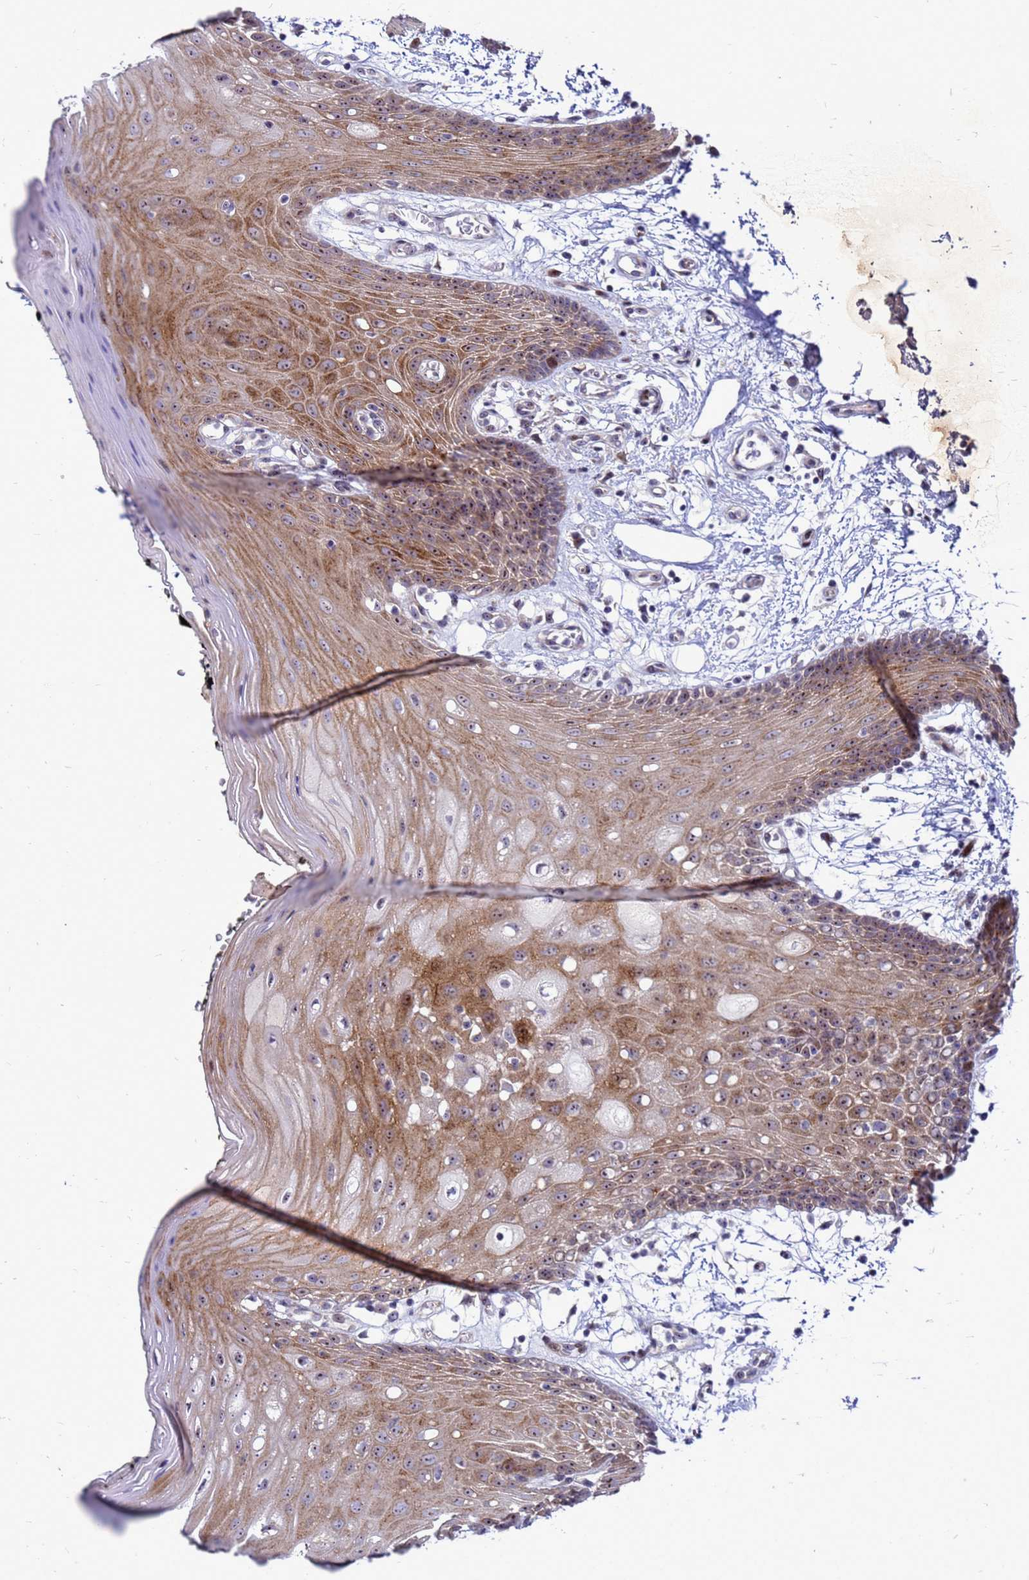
{"staining": {"intensity": "moderate", "quantity": ">75%", "location": "cytoplasmic/membranous,nuclear"}, "tissue": "oral mucosa", "cell_type": "Squamous epithelial cells", "image_type": "normal", "snomed": [{"axis": "morphology", "description": "Normal tissue, NOS"}, {"axis": "topography", "description": "Oral tissue"}, {"axis": "topography", "description": "Tounge, NOS"}], "caption": "A histopathology image of human oral mucosa stained for a protein displays moderate cytoplasmic/membranous,nuclear brown staining in squamous epithelial cells.", "gene": "RSPO1", "patient": {"sex": "female", "age": 59}}